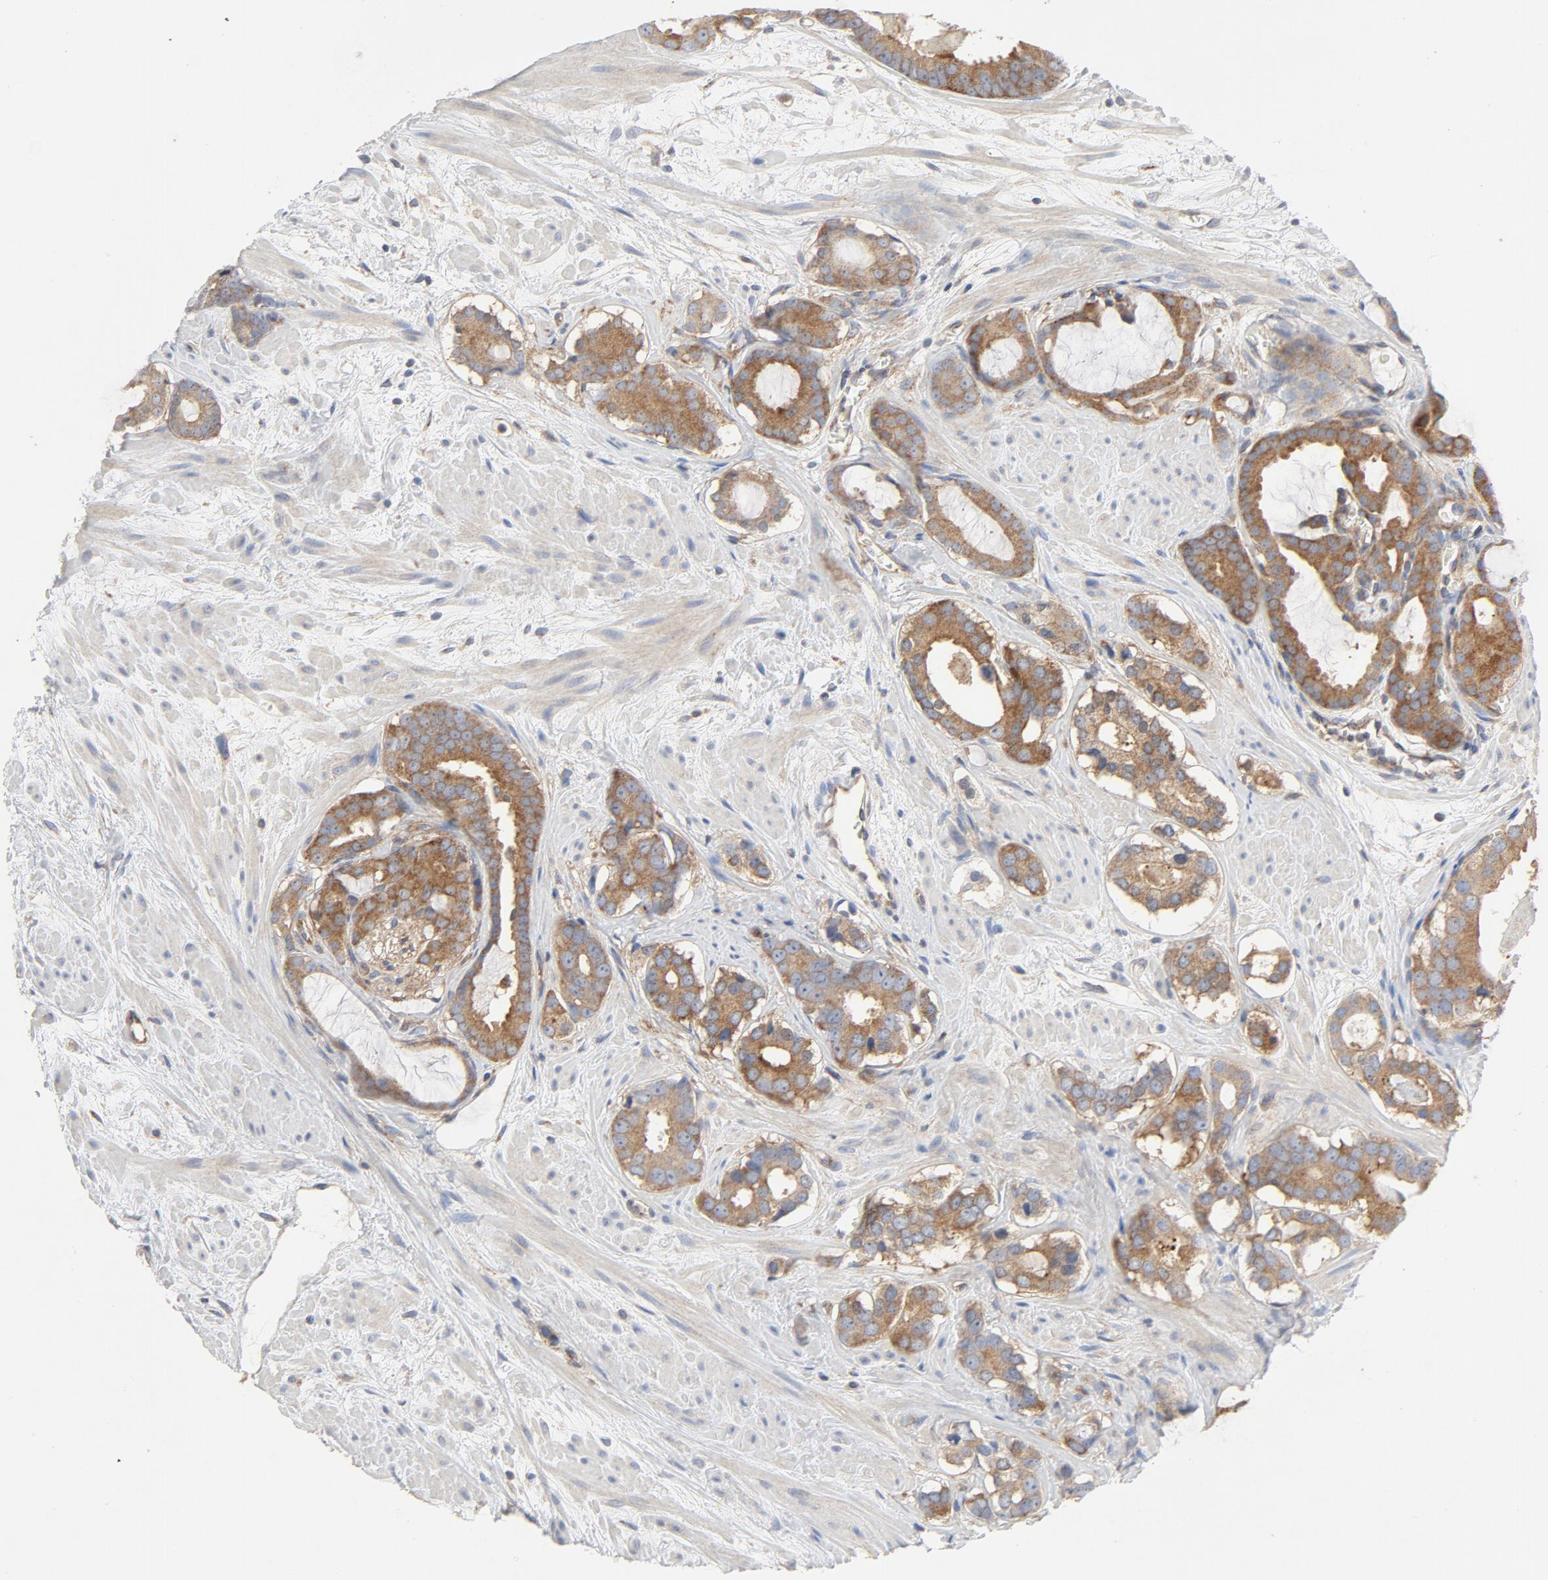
{"staining": {"intensity": "moderate", "quantity": ">75%", "location": "cytoplasmic/membranous"}, "tissue": "prostate cancer", "cell_type": "Tumor cells", "image_type": "cancer", "snomed": [{"axis": "morphology", "description": "Adenocarcinoma, Low grade"}, {"axis": "topography", "description": "Prostate"}], "caption": "Brown immunohistochemical staining in prostate cancer (adenocarcinoma (low-grade)) exhibits moderate cytoplasmic/membranous expression in about >75% of tumor cells. Using DAB (brown) and hematoxylin (blue) stains, captured at high magnification using brightfield microscopy.", "gene": "RABEP1", "patient": {"sex": "male", "age": 57}}